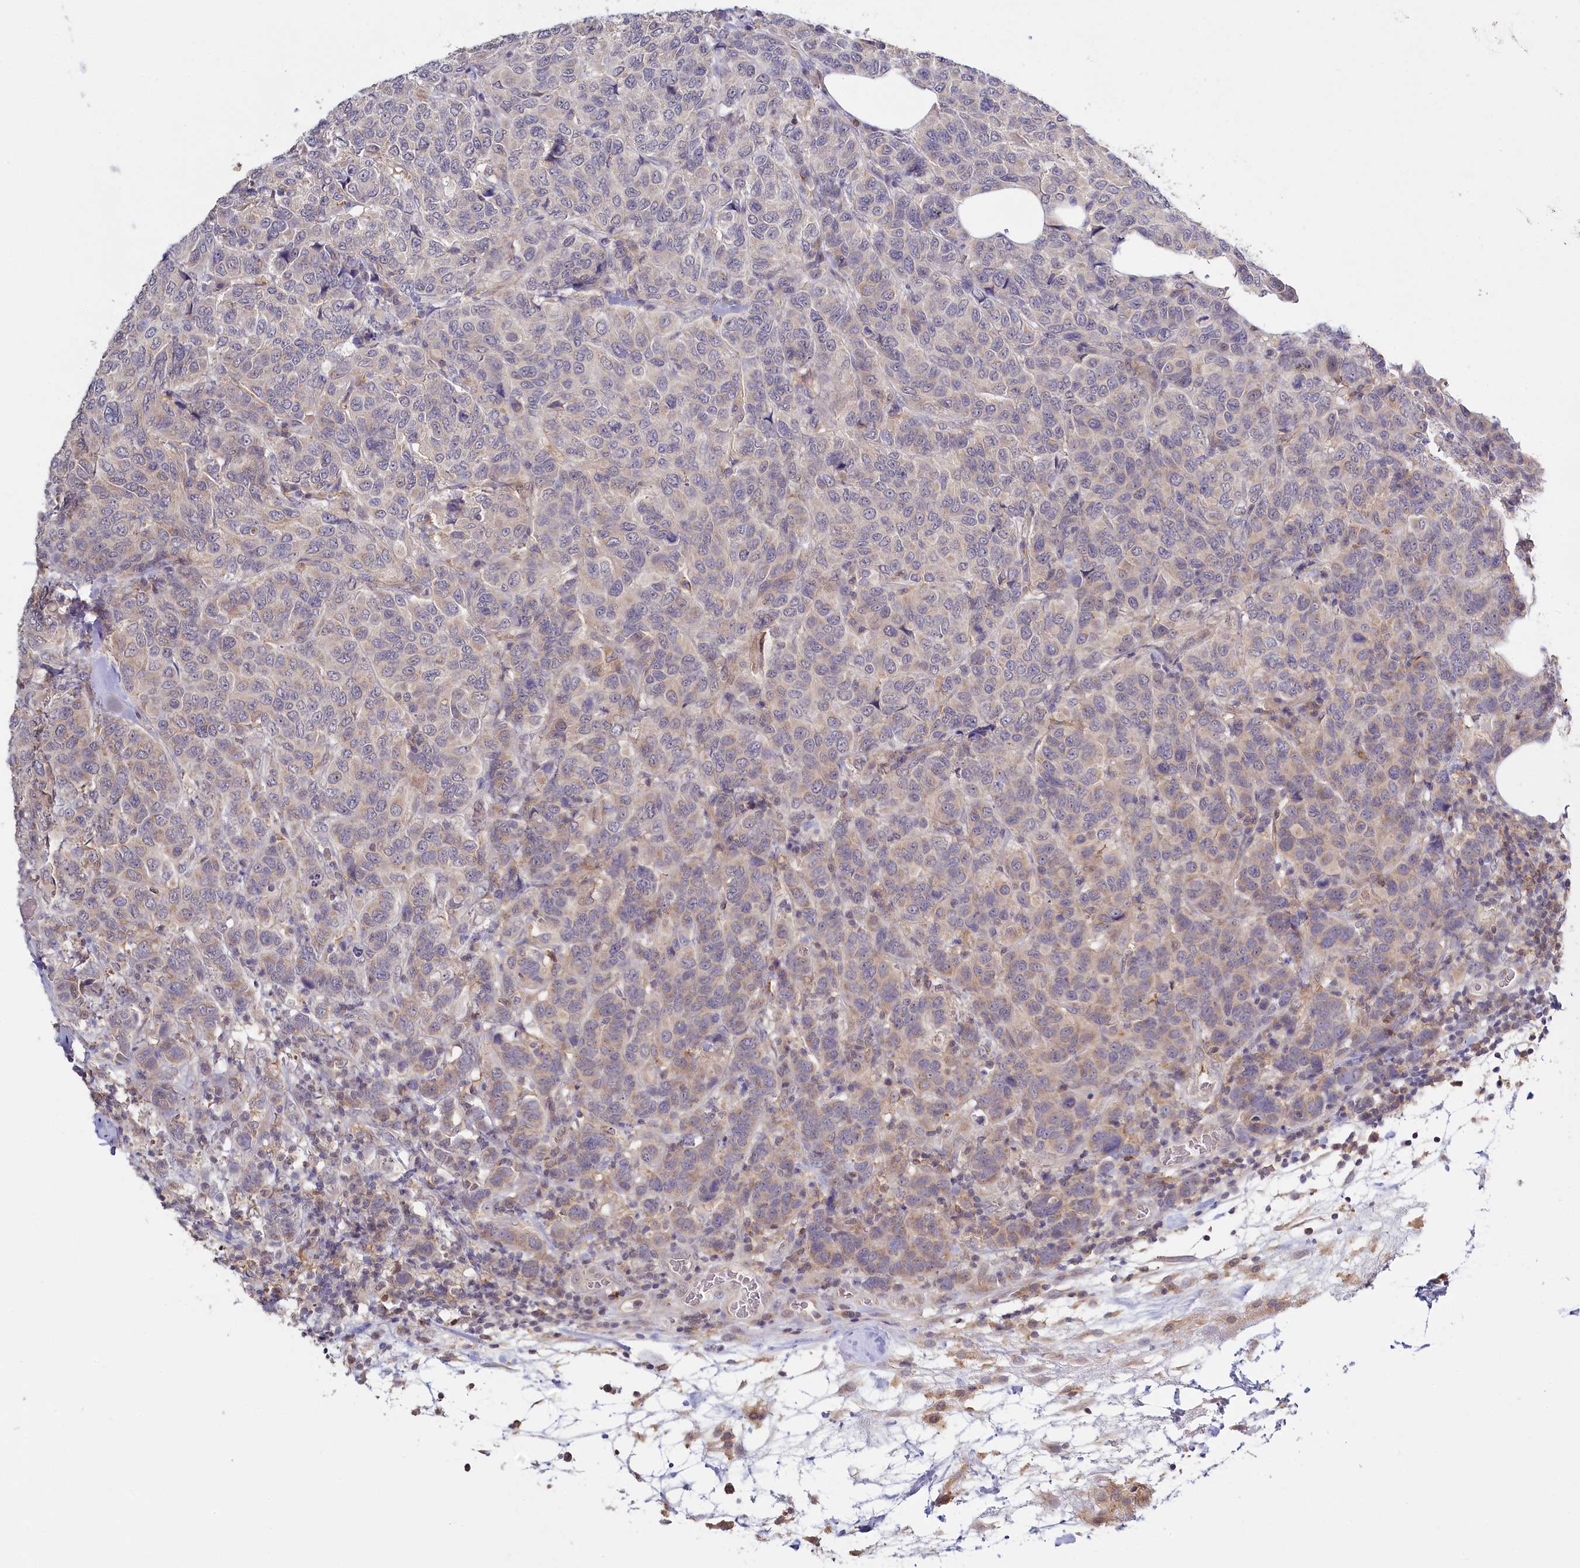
{"staining": {"intensity": "weak", "quantity": "<25%", "location": "cytoplasmic/membranous"}, "tissue": "breast cancer", "cell_type": "Tumor cells", "image_type": "cancer", "snomed": [{"axis": "morphology", "description": "Duct carcinoma"}, {"axis": "topography", "description": "Breast"}], "caption": "Immunohistochemistry (IHC) of breast cancer (invasive ductal carcinoma) shows no positivity in tumor cells.", "gene": "DAPK1", "patient": {"sex": "female", "age": 55}}